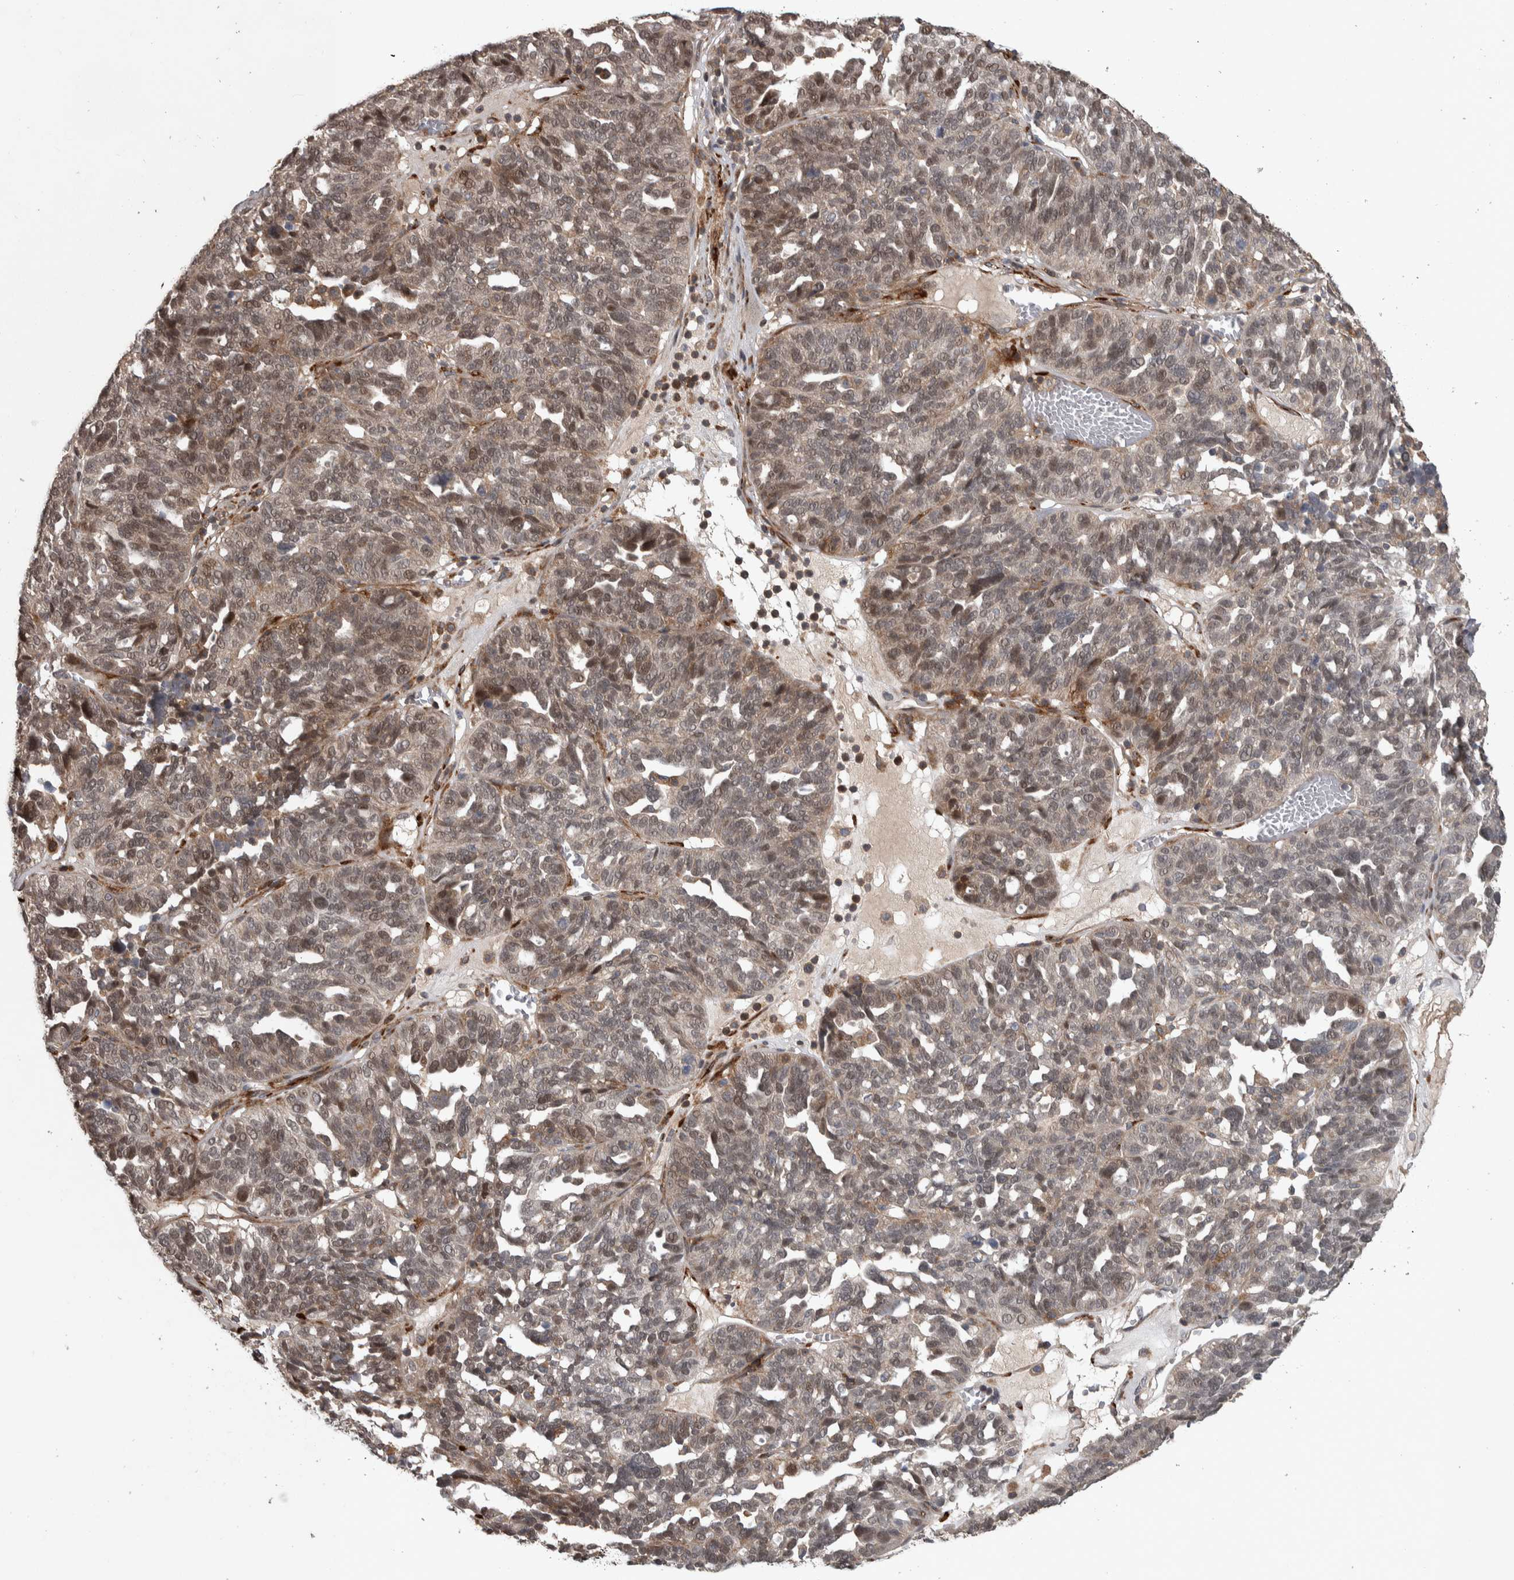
{"staining": {"intensity": "moderate", "quantity": "25%-75%", "location": "cytoplasmic/membranous,nuclear"}, "tissue": "ovarian cancer", "cell_type": "Tumor cells", "image_type": "cancer", "snomed": [{"axis": "morphology", "description": "Cystadenocarcinoma, serous, NOS"}, {"axis": "topography", "description": "Ovary"}], "caption": "The immunohistochemical stain highlights moderate cytoplasmic/membranous and nuclear expression in tumor cells of ovarian cancer (serous cystadenocarcinoma) tissue.", "gene": "ERAL1", "patient": {"sex": "female", "age": 59}}